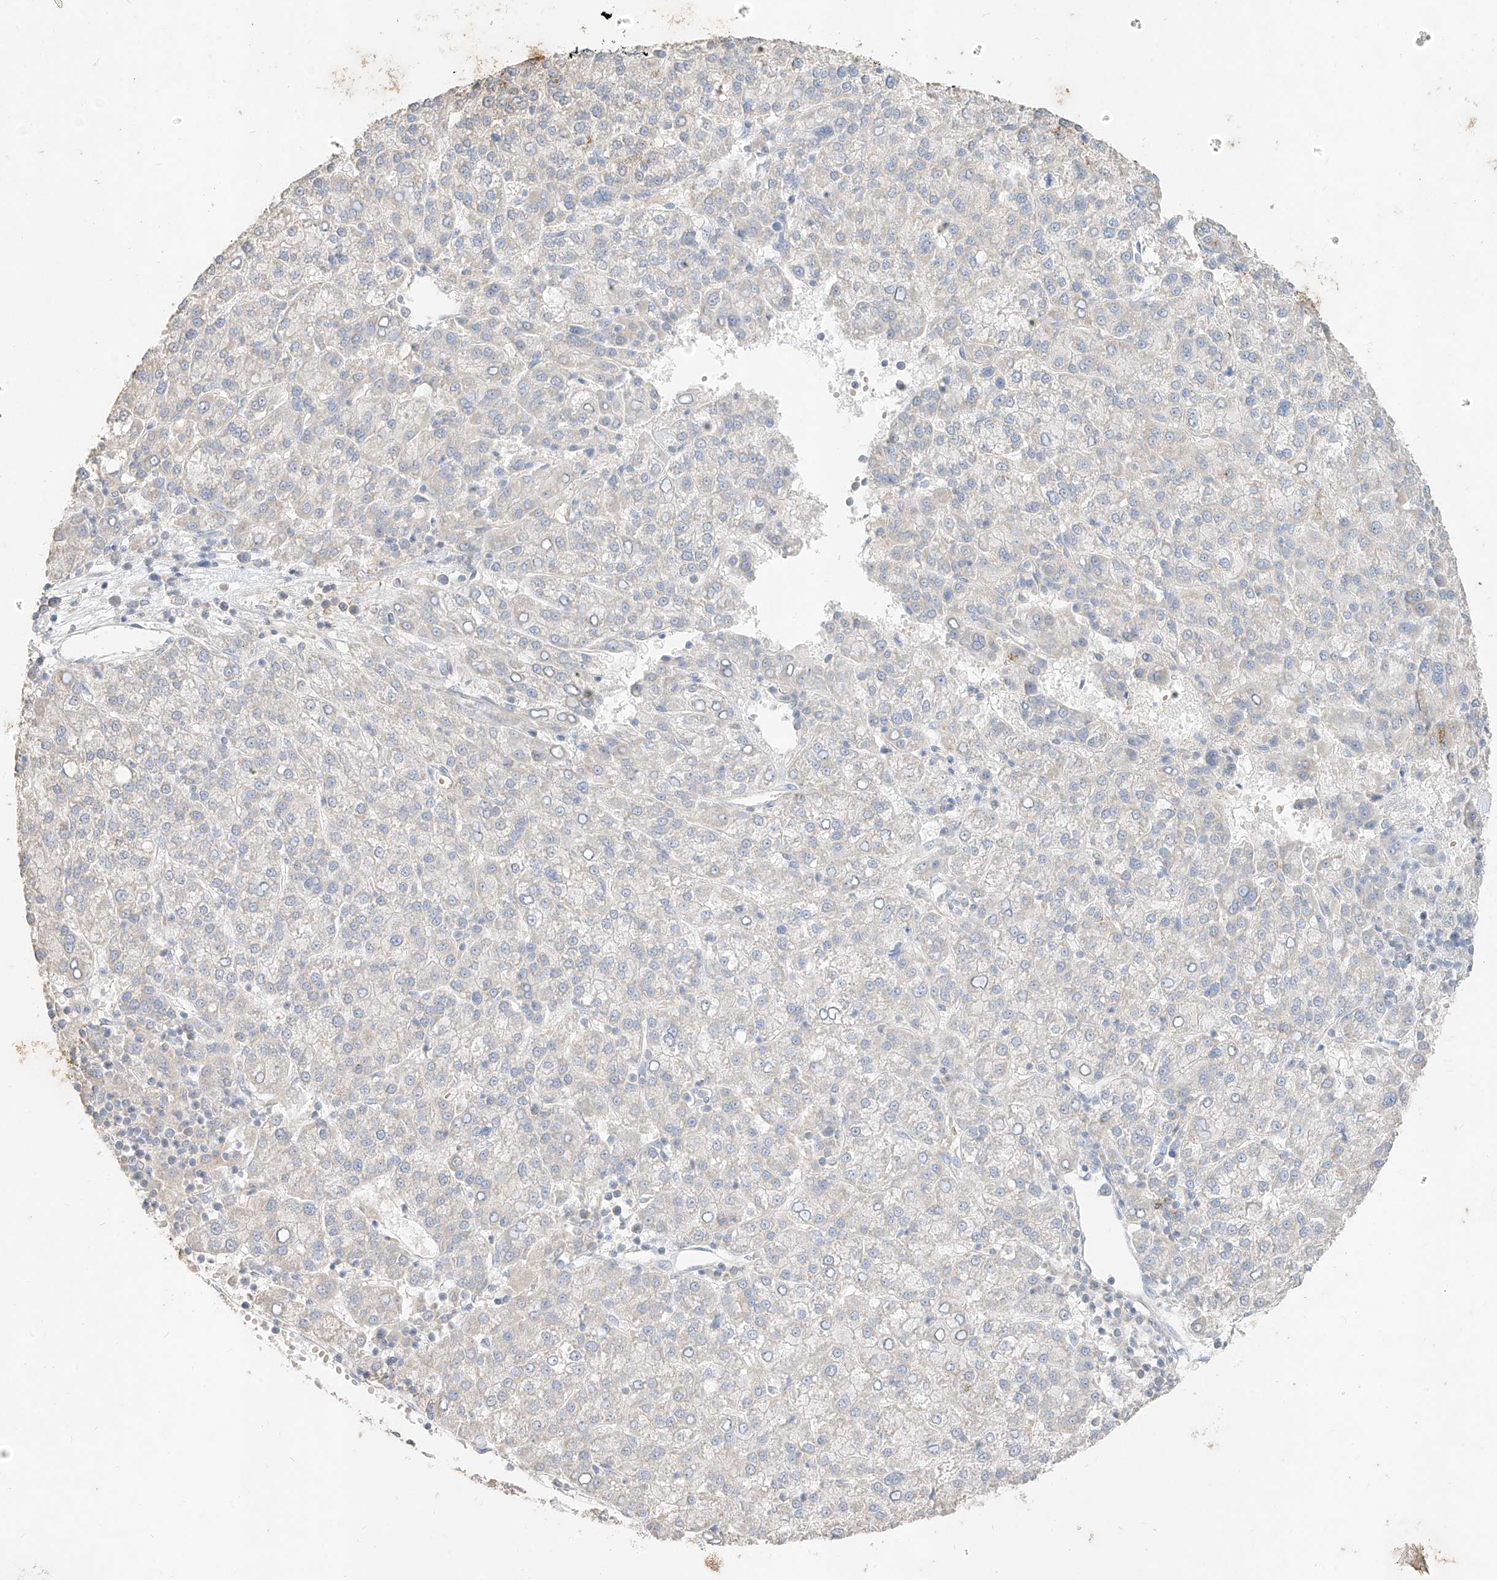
{"staining": {"intensity": "negative", "quantity": "none", "location": "none"}, "tissue": "liver cancer", "cell_type": "Tumor cells", "image_type": "cancer", "snomed": [{"axis": "morphology", "description": "Carcinoma, Hepatocellular, NOS"}, {"axis": "topography", "description": "Liver"}], "caption": "IHC photomicrograph of human liver hepatocellular carcinoma stained for a protein (brown), which displays no positivity in tumor cells.", "gene": "ZZEF1", "patient": {"sex": "female", "age": 58}}